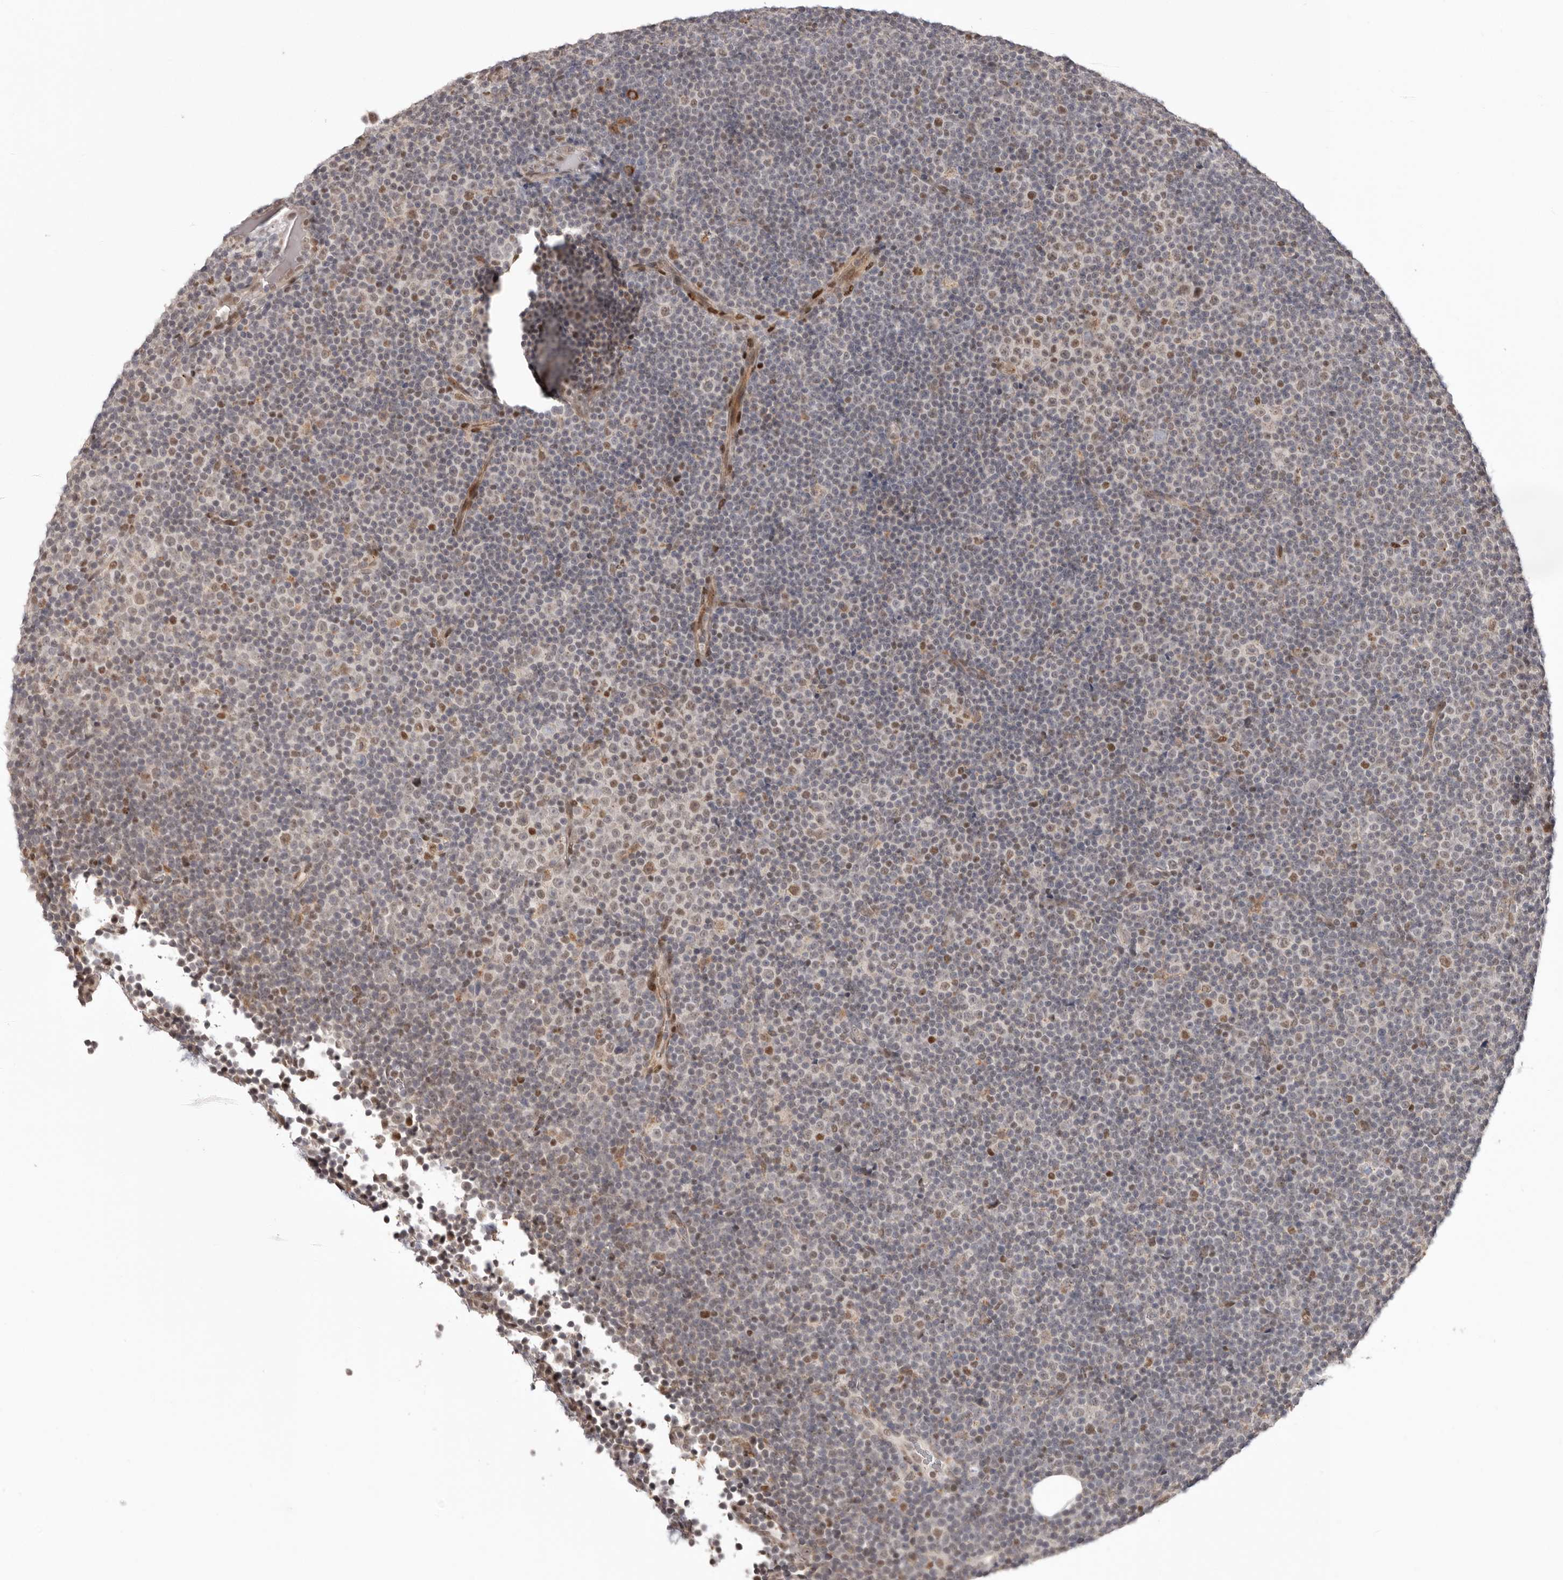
{"staining": {"intensity": "weak", "quantity": "<25%", "location": "nuclear"}, "tissue": "lymphoma", "cell_type": "Tumor cells", "image_type": "cancer", "snomed": [{"axis": "morphology", "description": "Malignant lymphoma, non-Hodgkin's type, Low grade"}, {"axis": "topography", "description": "Lymph node"}], "caption": "This is a micrograph of immunohistochemistry (IHC) staining of lymphoma, which shows no positivity in tumor cells.", "gene": "SMAD7", "patient": {"sex": "female", "age": 67}}